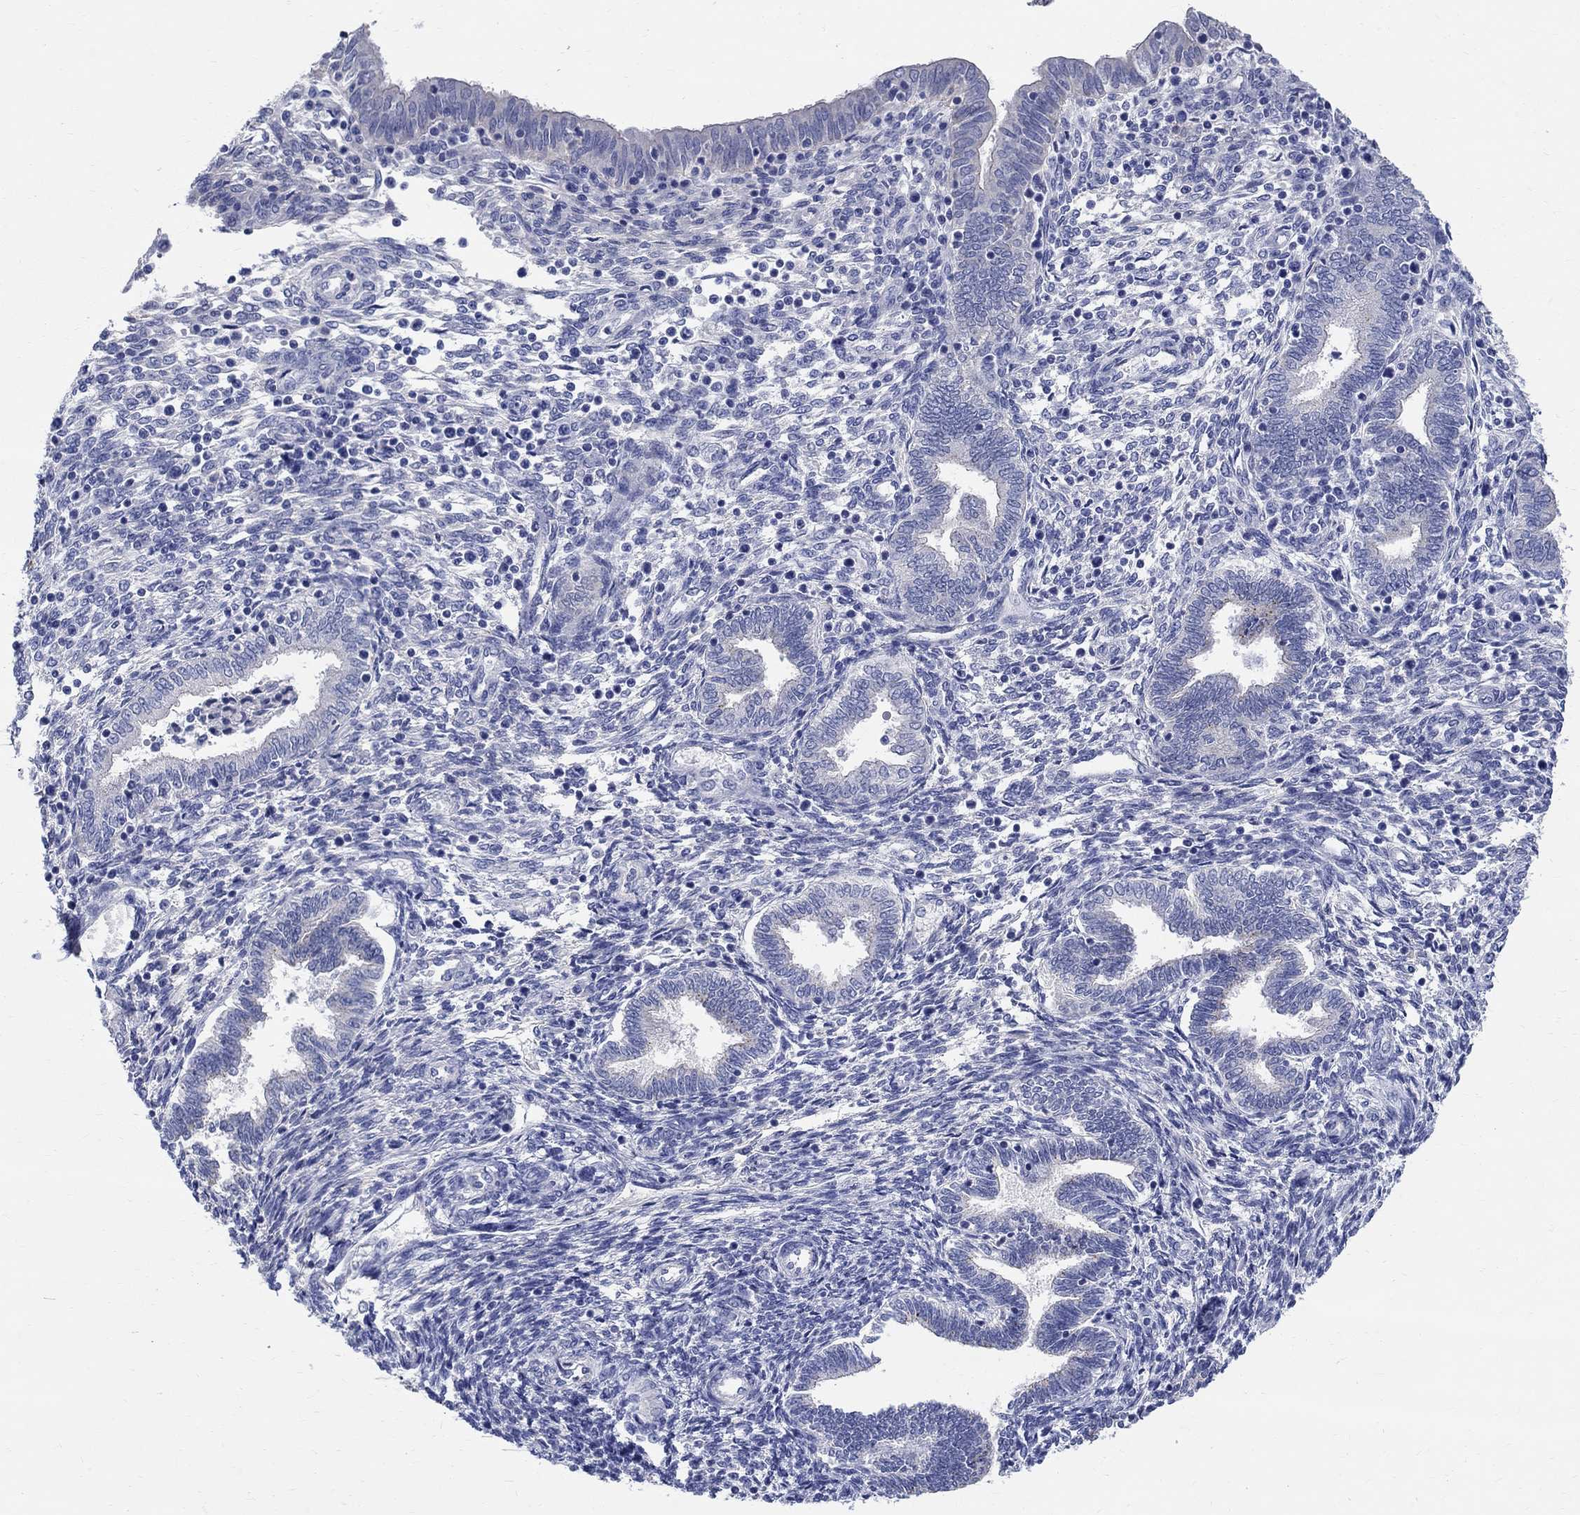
{"staining": {"intensity": "negative", "quantity": "none", "location": "none"}, "tissue": "endometrium", "cell_type": "Cells in endometrial stroma", "image_type": "normal", "snomed": [{"axis": "morphology", "description": "Normal tissue, NOS"}, {"axis": "topography", "description": "Endometrium"}], "caption": "IHC histopathology image of normal endometrium stained for a protein (brown), which demonstrates no staining in cells in endometrial stroma.", "gene": "SOX2", "patient": {"sex": "female", "age": 42}}